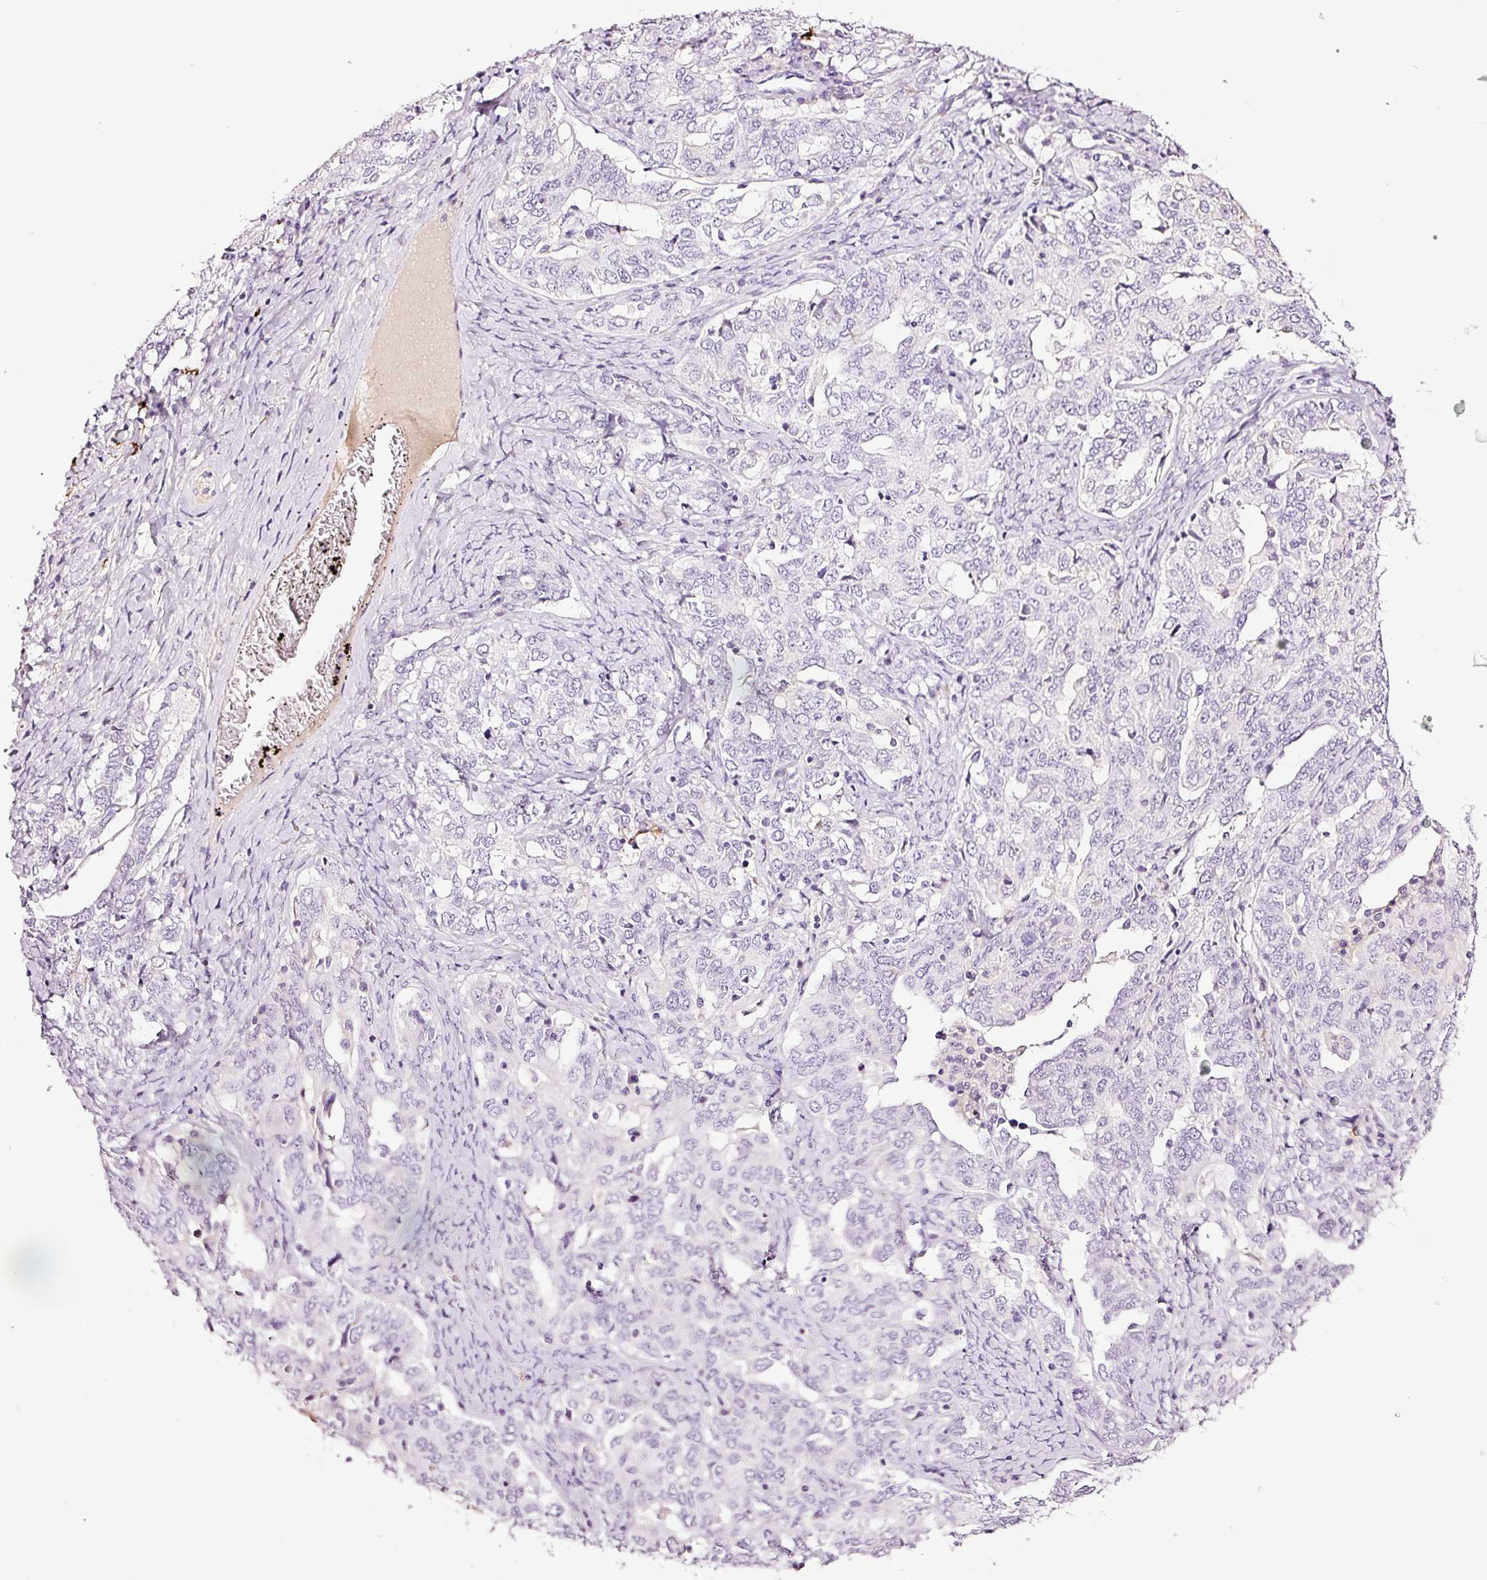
{"staining": {"intensity": "negative", "quantity": "none", "location": "none"}, "tissue": "ovarian cancer", "cell_type": "Tumor cells", "image_type": "cancer", "snomed": [{"axis": "morphology", "description": "Carcinoma, endometroid"}, {"axis": "topography", "description": "Ovary"}], "caption": "A photomicrograph of human ovarian cancer (endometroid carcinoma) is negative for staining in tumor cells.", "gene": "LAMP3", "patient": {"sex": "female", "age": 62}}